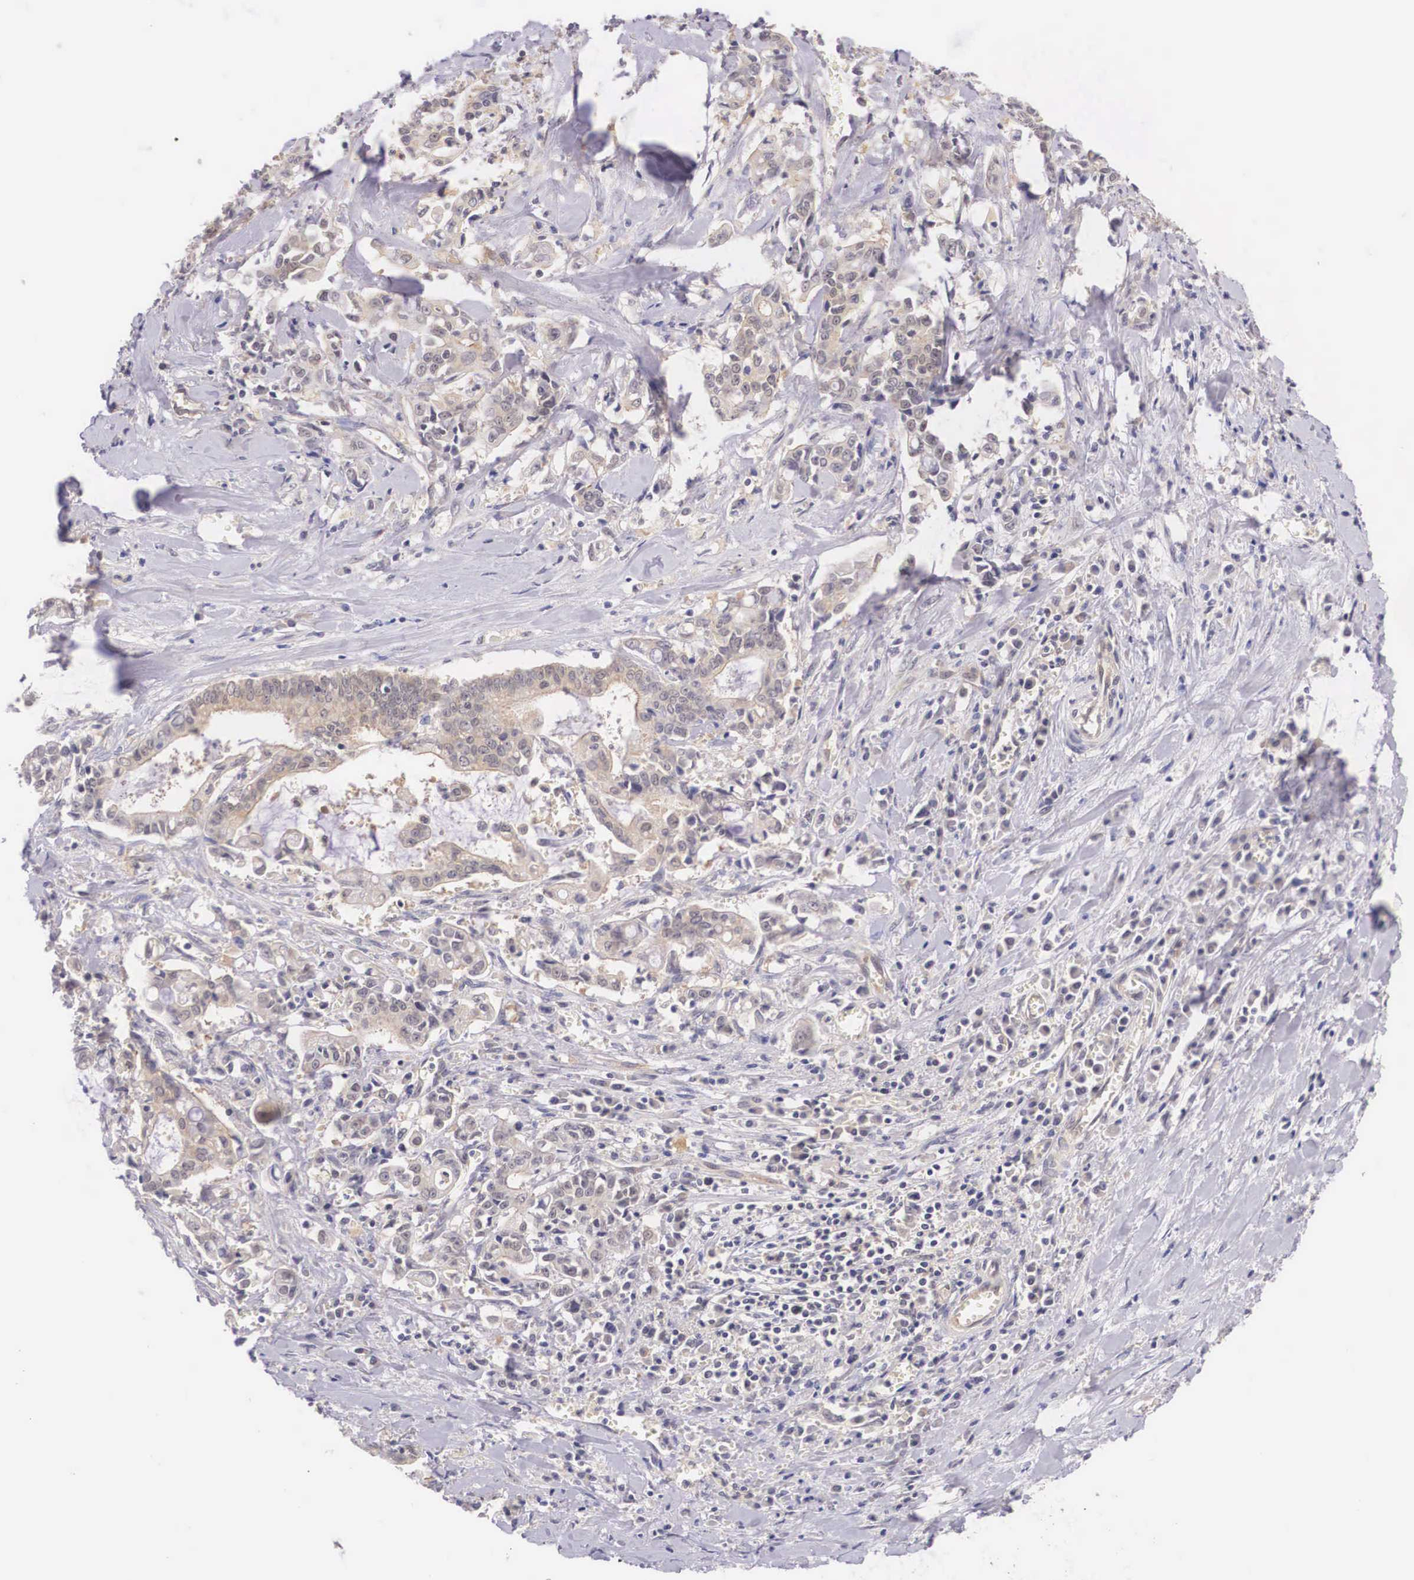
{"staining": {"intensity": "weak", "quantity": "25%-75%", "location": "cytoplasmic/membranous"}, "tissue": "liver cancer", "cell_type": "Tumor cells", "image_type": "cancer", "snomed": [{"axis": "morphology", "description": "Cholangiocarcinoma"}, {"axis": "topography", "description": "Liver"}], "caption": "Human liver cancer (cholangiocarcinoma) stained for a protein (brown) shows weak cytoplasmic/membranous positive positivity in approximately 25%-75% of tumor cells.", "gene": "IGBP1", "patient": {"sex": "male", "age": 57}}